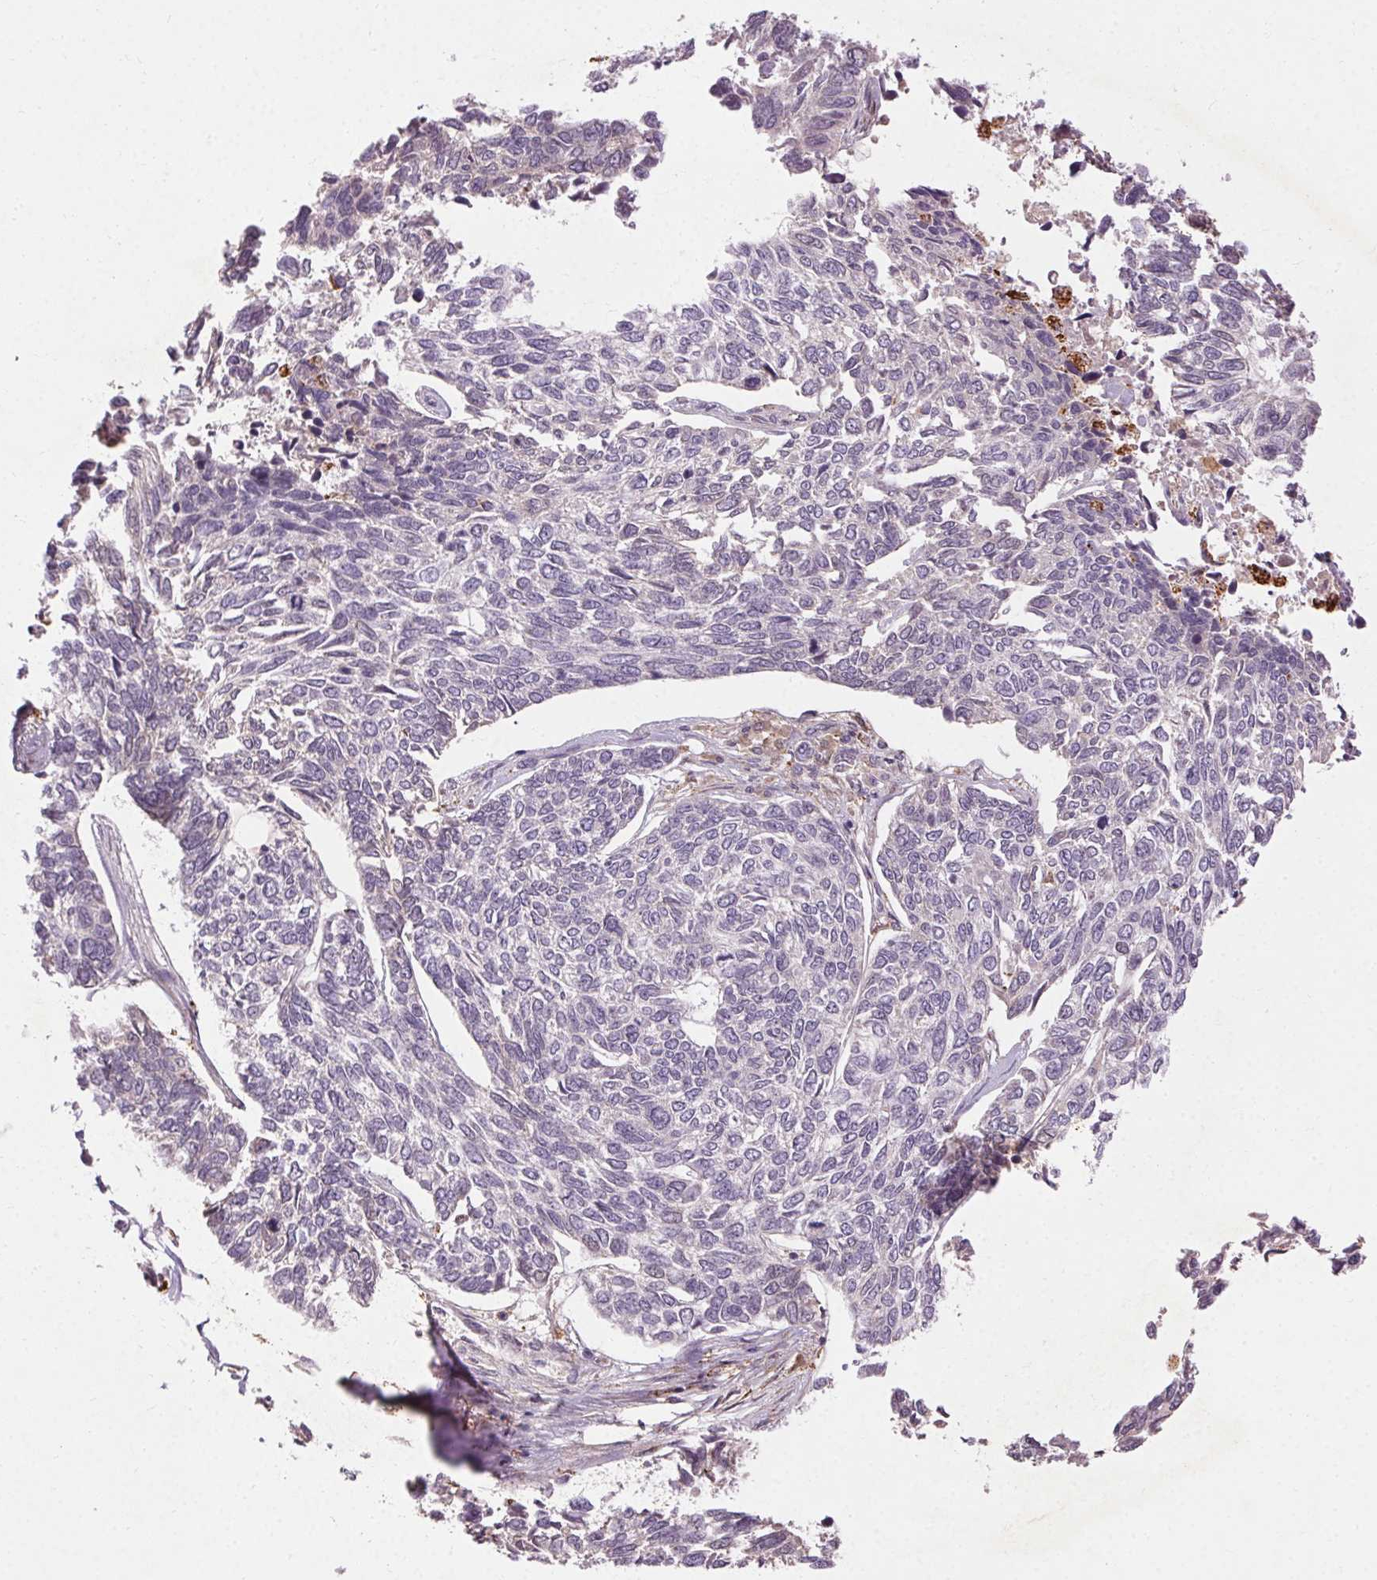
{"staining": {"intensity": "negative", "quantity": "none", "location": "none"}, "tissue": "skin cancer", "cell_type": "Tumor cells", "image_type": "cancer", "snomed": [{"axis": "morphology", "description": "Basal cell carcinoma"}, {"axis": "topography", "description": "Skin"}], "caption": "Immunohistochemical staining of skin cancer displays no significant positivity in tumor cells.", "gene": "REP15", "patient": {"sex": "female", "age": 65}}